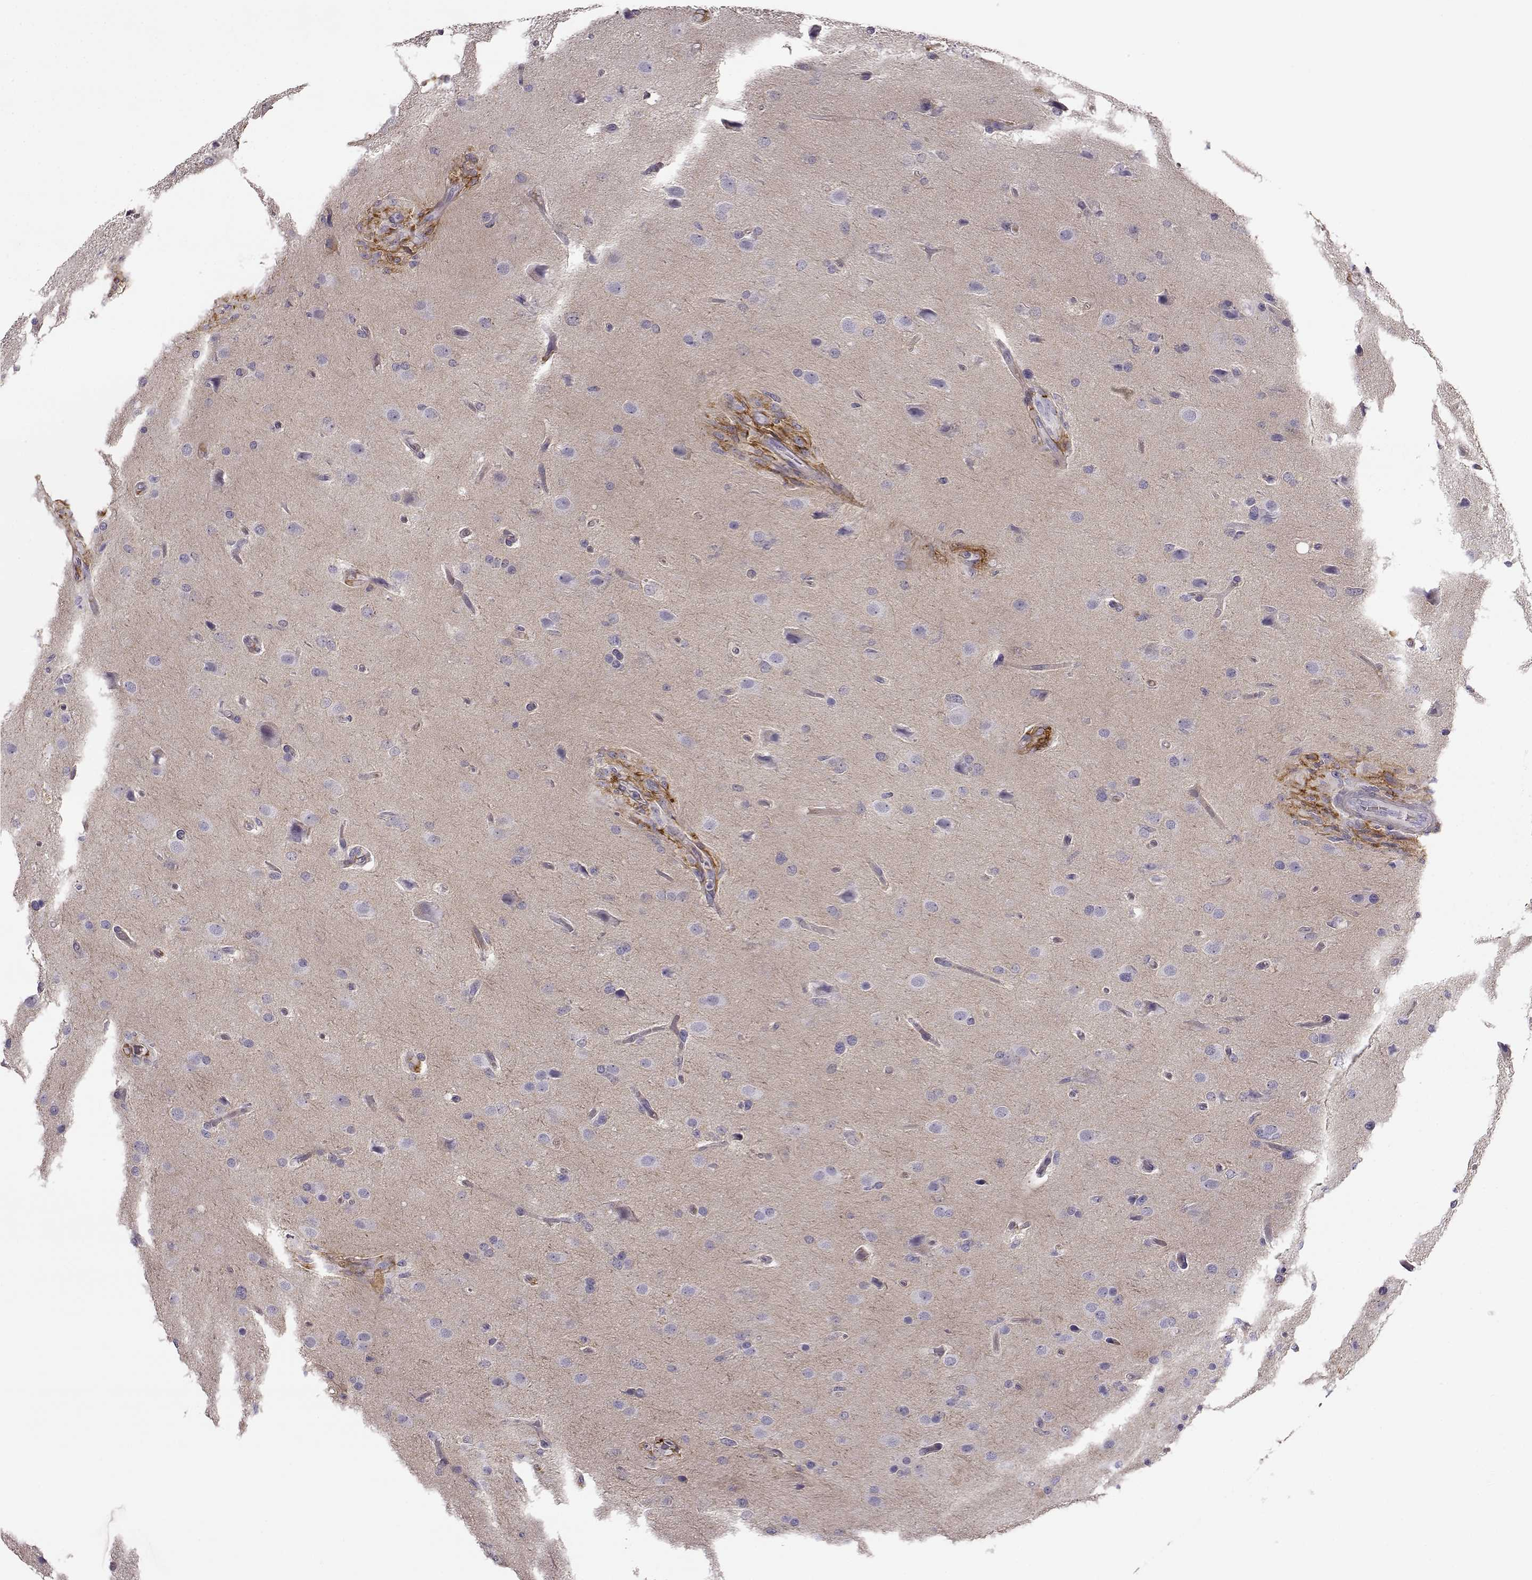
{"staining": {"intensity": "weak", "quantity": "<25%", "location": "cytoplasmic/membranous"}, "tissue": "glioma", "cell_type": "Tumor cells", "image_type": "cancer", "snomed": [{"axis": "morphology", "description": "Glioma, malignant, High grade"}, {"axis": "topography", "description": "Brain"}], "caption": "Immunohistochemistry of glioma reveals no positivity in tumor cells.", "gene": "TRIM69", "patient": {"sex": "male", "age": 68}}